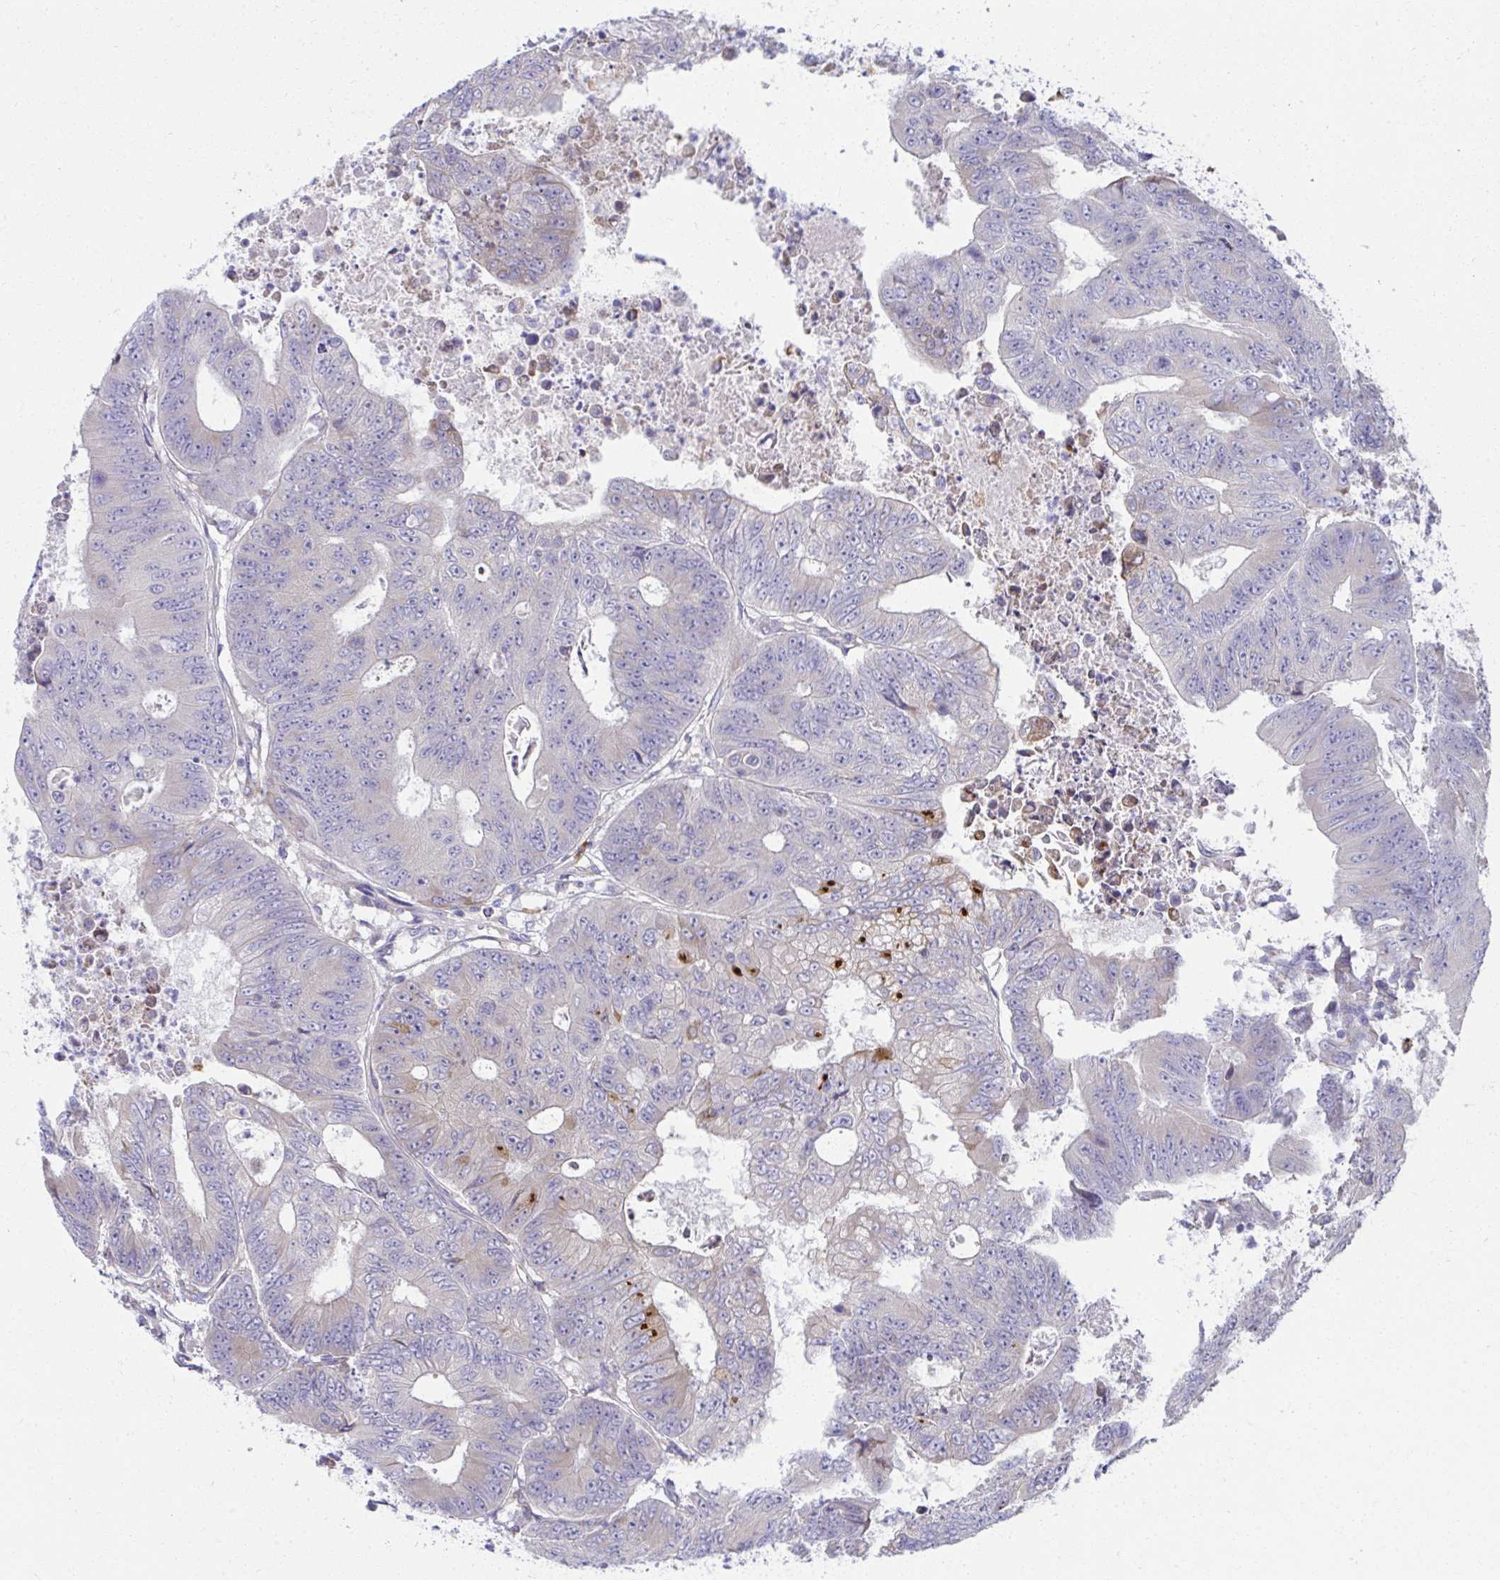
{"staining": {"intensity": "negative", "quantity": "none", "location": "none"}, "tissue": "colorectal cancer", "cell_type": "Tumor cells", "image_type": "cancer", "snomed": [{"axis": "morphology", "description": "Adenocarcinoma, NOS"}, {"axis": "topography", "description": "Colon"}], "caption": "Tumor cells are negative for brown protein staining in adenocarcinoma (colorectal).", "gene": "FASLG", "patient": {"sex": "female", "age": 48}}